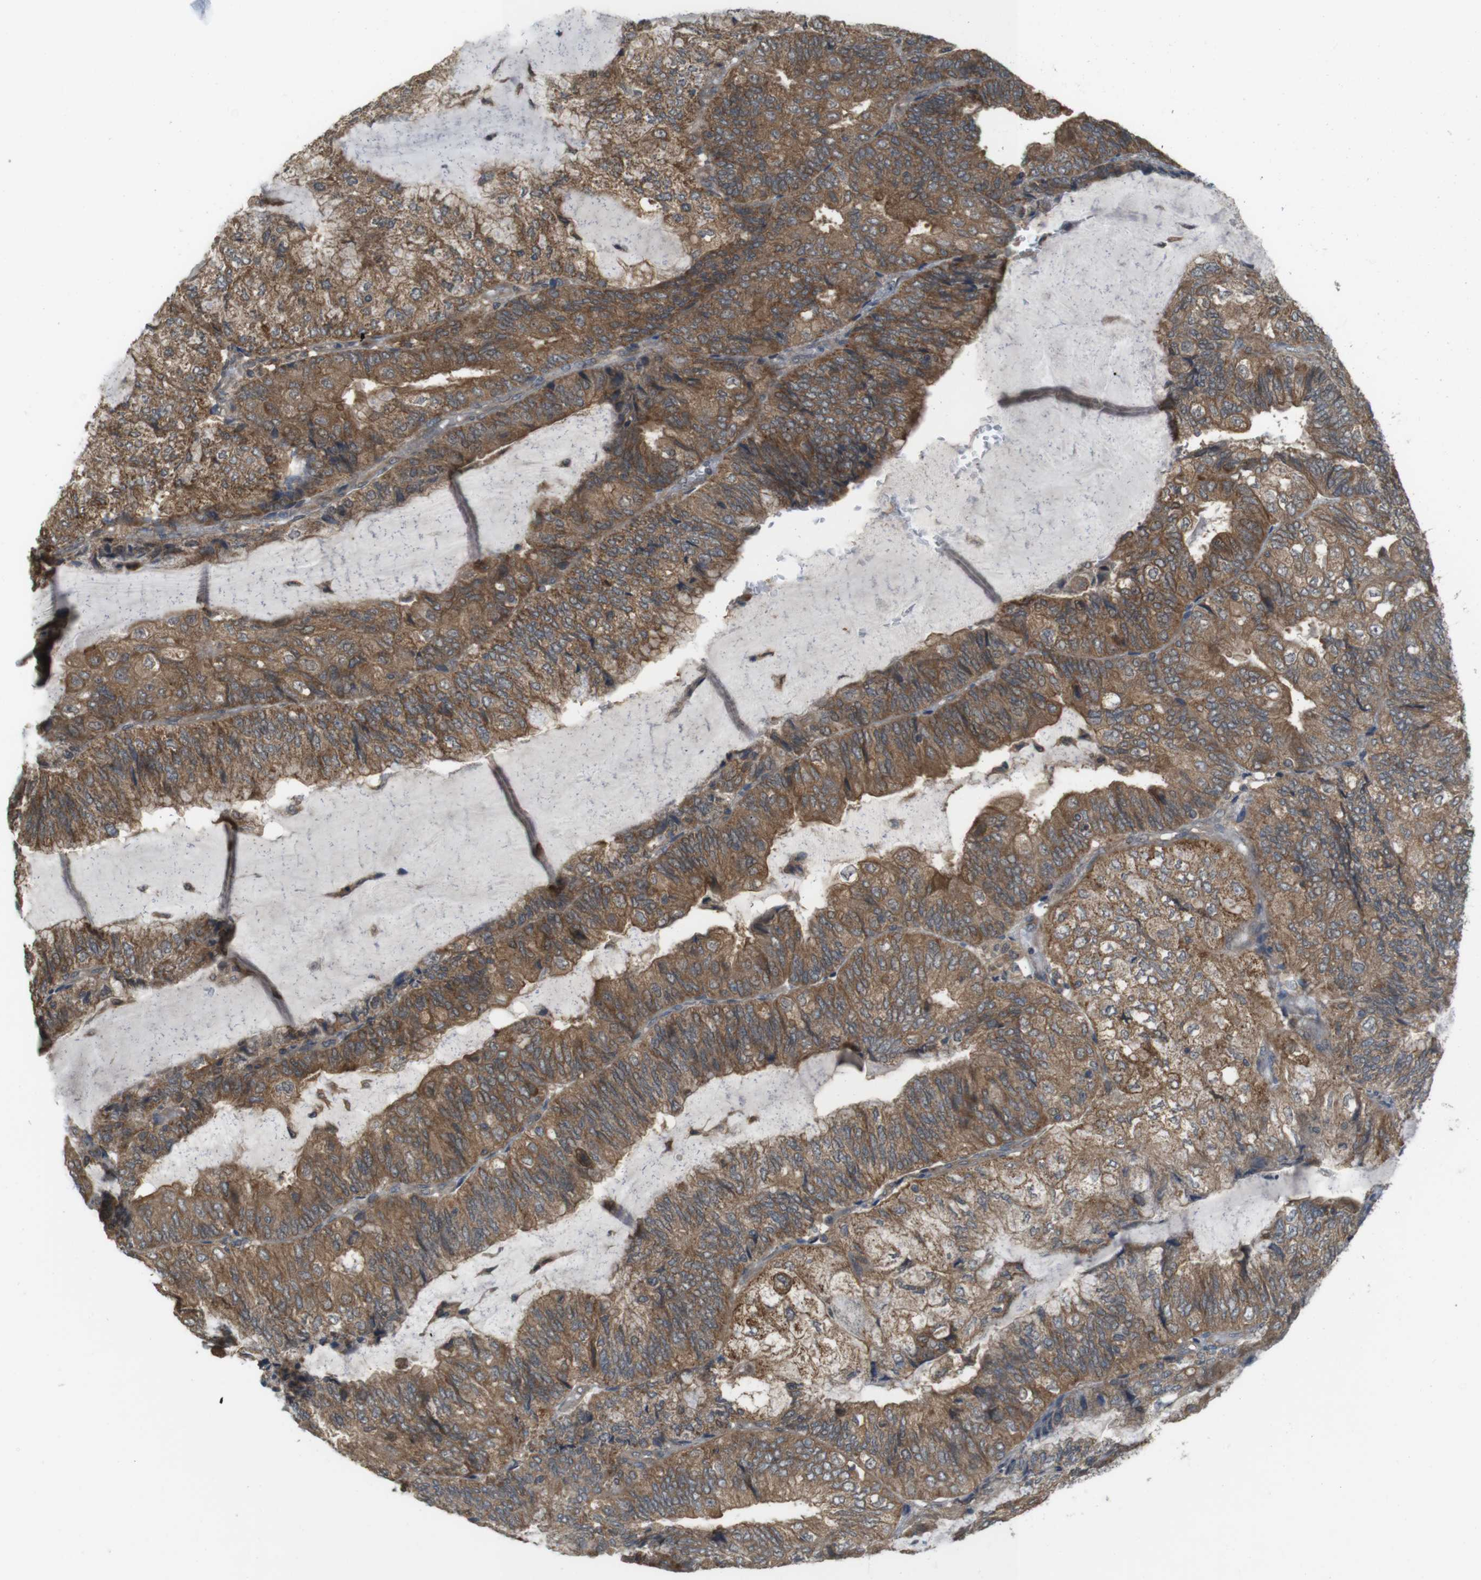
{"staining": {"intensity": "moderate", "quantity": ">75%", "location": "cytoplasmic/membranous"}, "tissue": "endometrial cancer", "cell_type": "Tumor cells", "image_type": "cancer", "snomed": [{"axis": "morphology", "description": "Adenocarcinoma, NOS"}, {"axis": "topography", "description": "Endometrium"}], "caption": "Immunohistochemical staining of human endometrial adenocarcinoma shows medium levels of moderate cytoplasmic/membranous expression in about >75% of tumor cells.", "gene": "RNF130", "patient": {"sex": "female", "age": 81}}